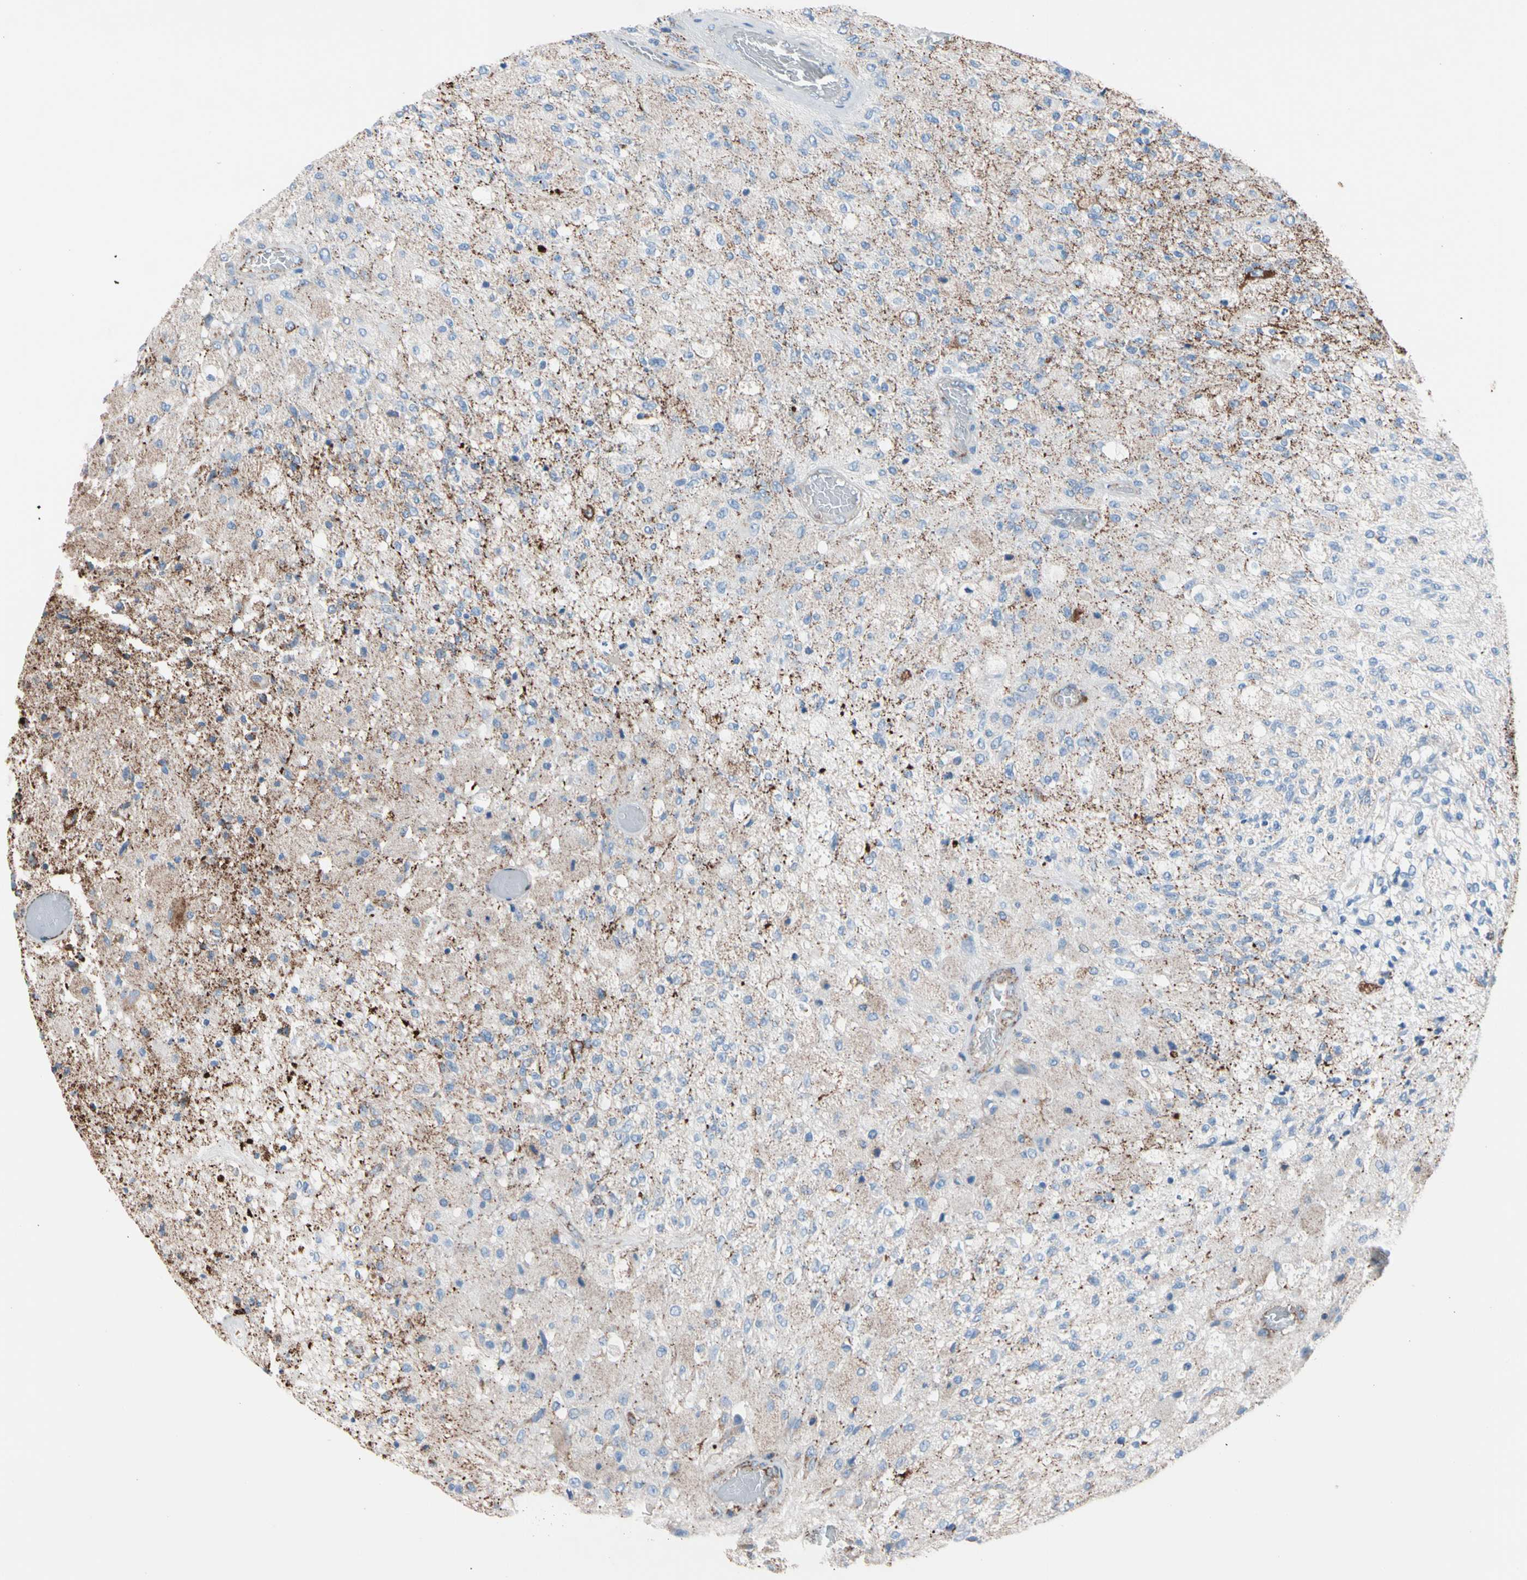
{"staining": {"intensity": "negative", "quantity": "none", "location": "none"}, "tissue": "glioma", "cell_type": "Tumor cells", "image_type": "cancer", "snomed": [{"axis": "morphology", "description": "Normal tissue, NOS"}, {"axis": "morphology", "description": "Glioma, malignant, High grade"}, {"axis": "topography", "description": "Cerebral cortex"}], "caption": "Malignant high-grade glioma stained for a protein using immunohistochemistry (IHC) reveals no expression tumor cells.", "gene": "HK1", "patient": {"sex": "male", "age": 77}}